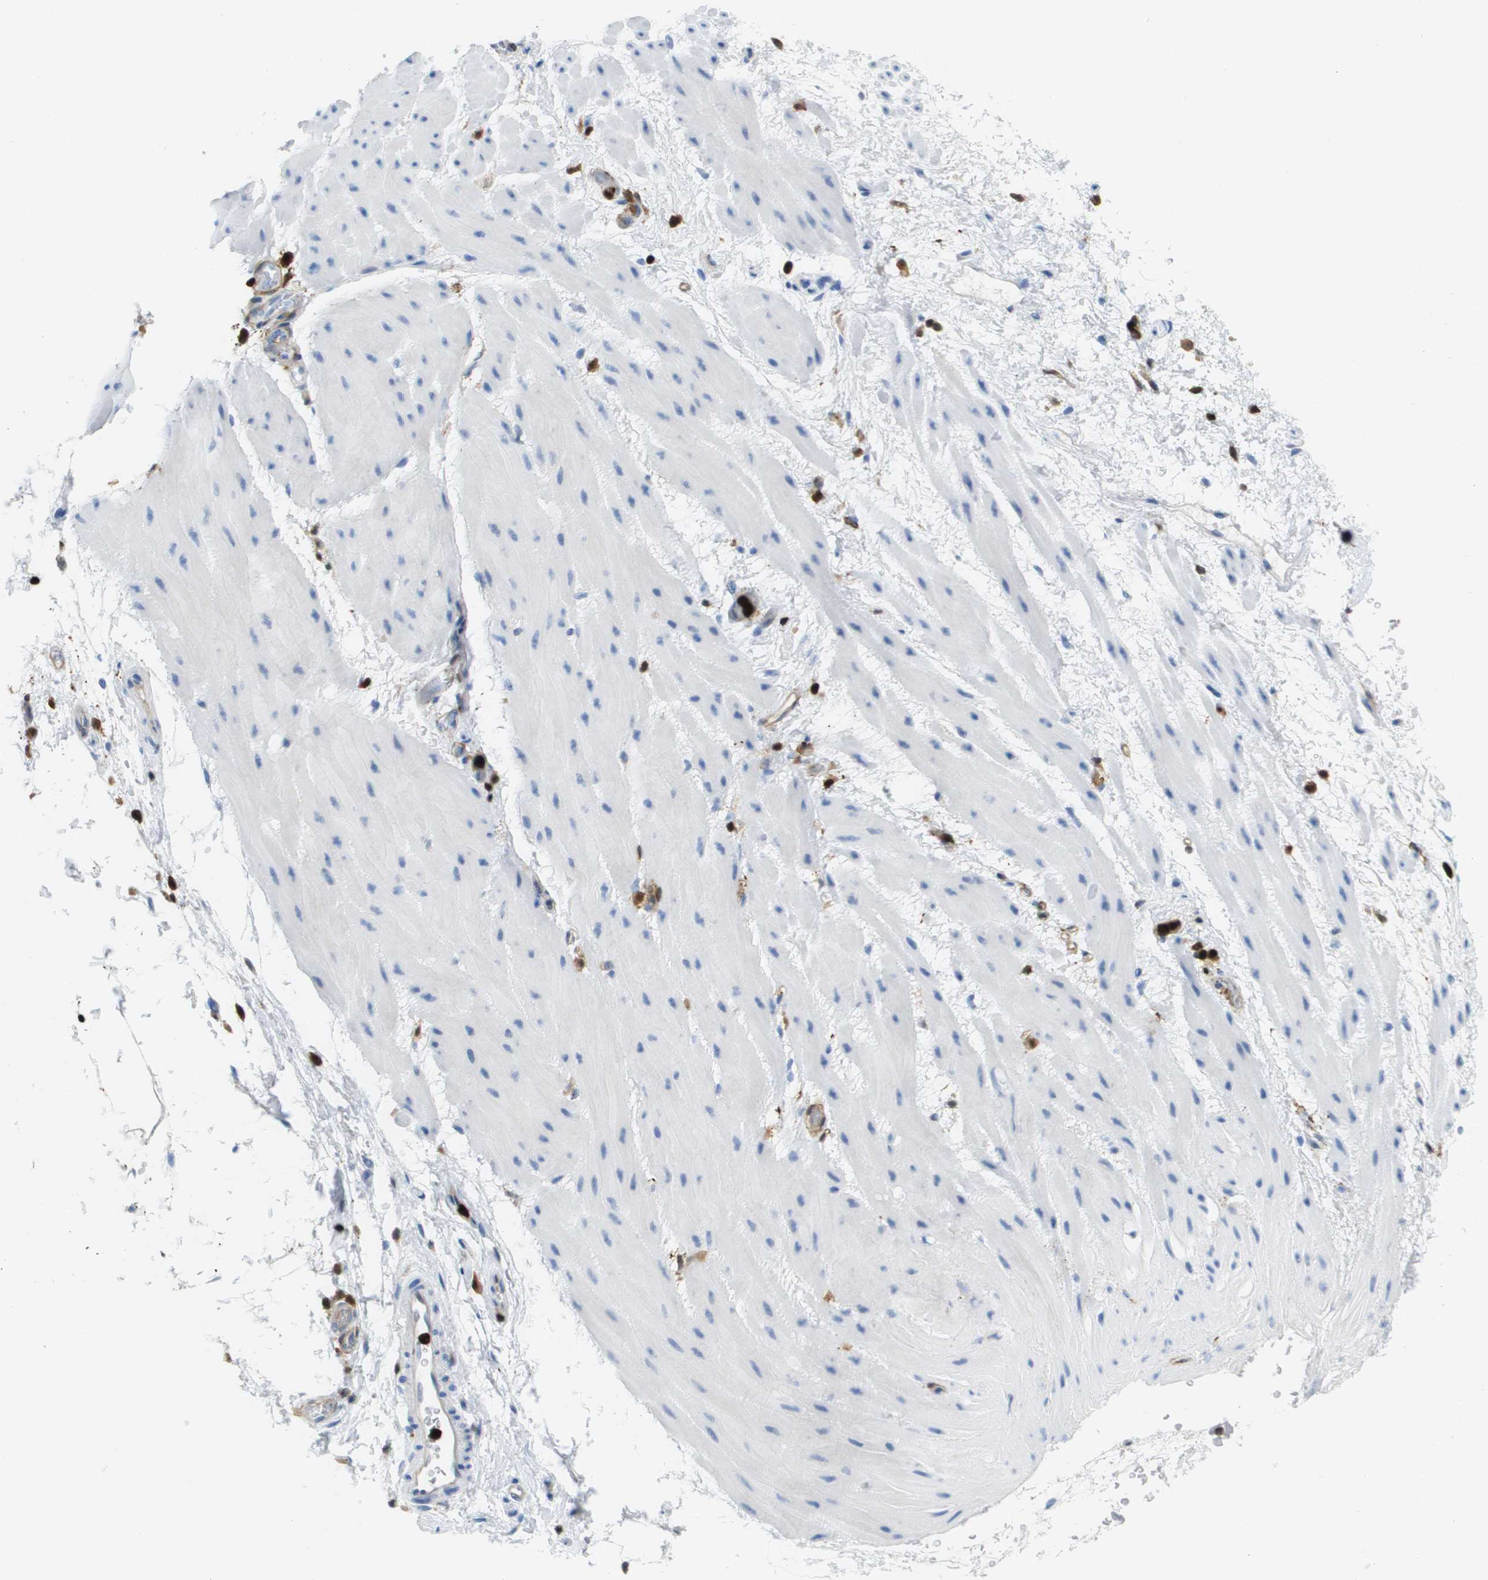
{"staining": {"intensity": "negative", "quantity": "none", "location": "none"}, "tissue": "esophagus", "cell_type": "Squamous epithelial cells", "image_type": "normal", "snomed": [{"axis": "morphology", "description": "Normal tissue, NOS"}, {"axis": "topography", "description": "Esophagus"}], "caption": "Histopathology image shows no significant protein positivity in squamous epithelial cells of benign esophagus. Brightfield microscopy of IHC stained with DAB (brown) and hematoxylin (blue), captured at high magnification.", "gene": "DOCK5", "patient": {"sex": "male", "age": 48}}